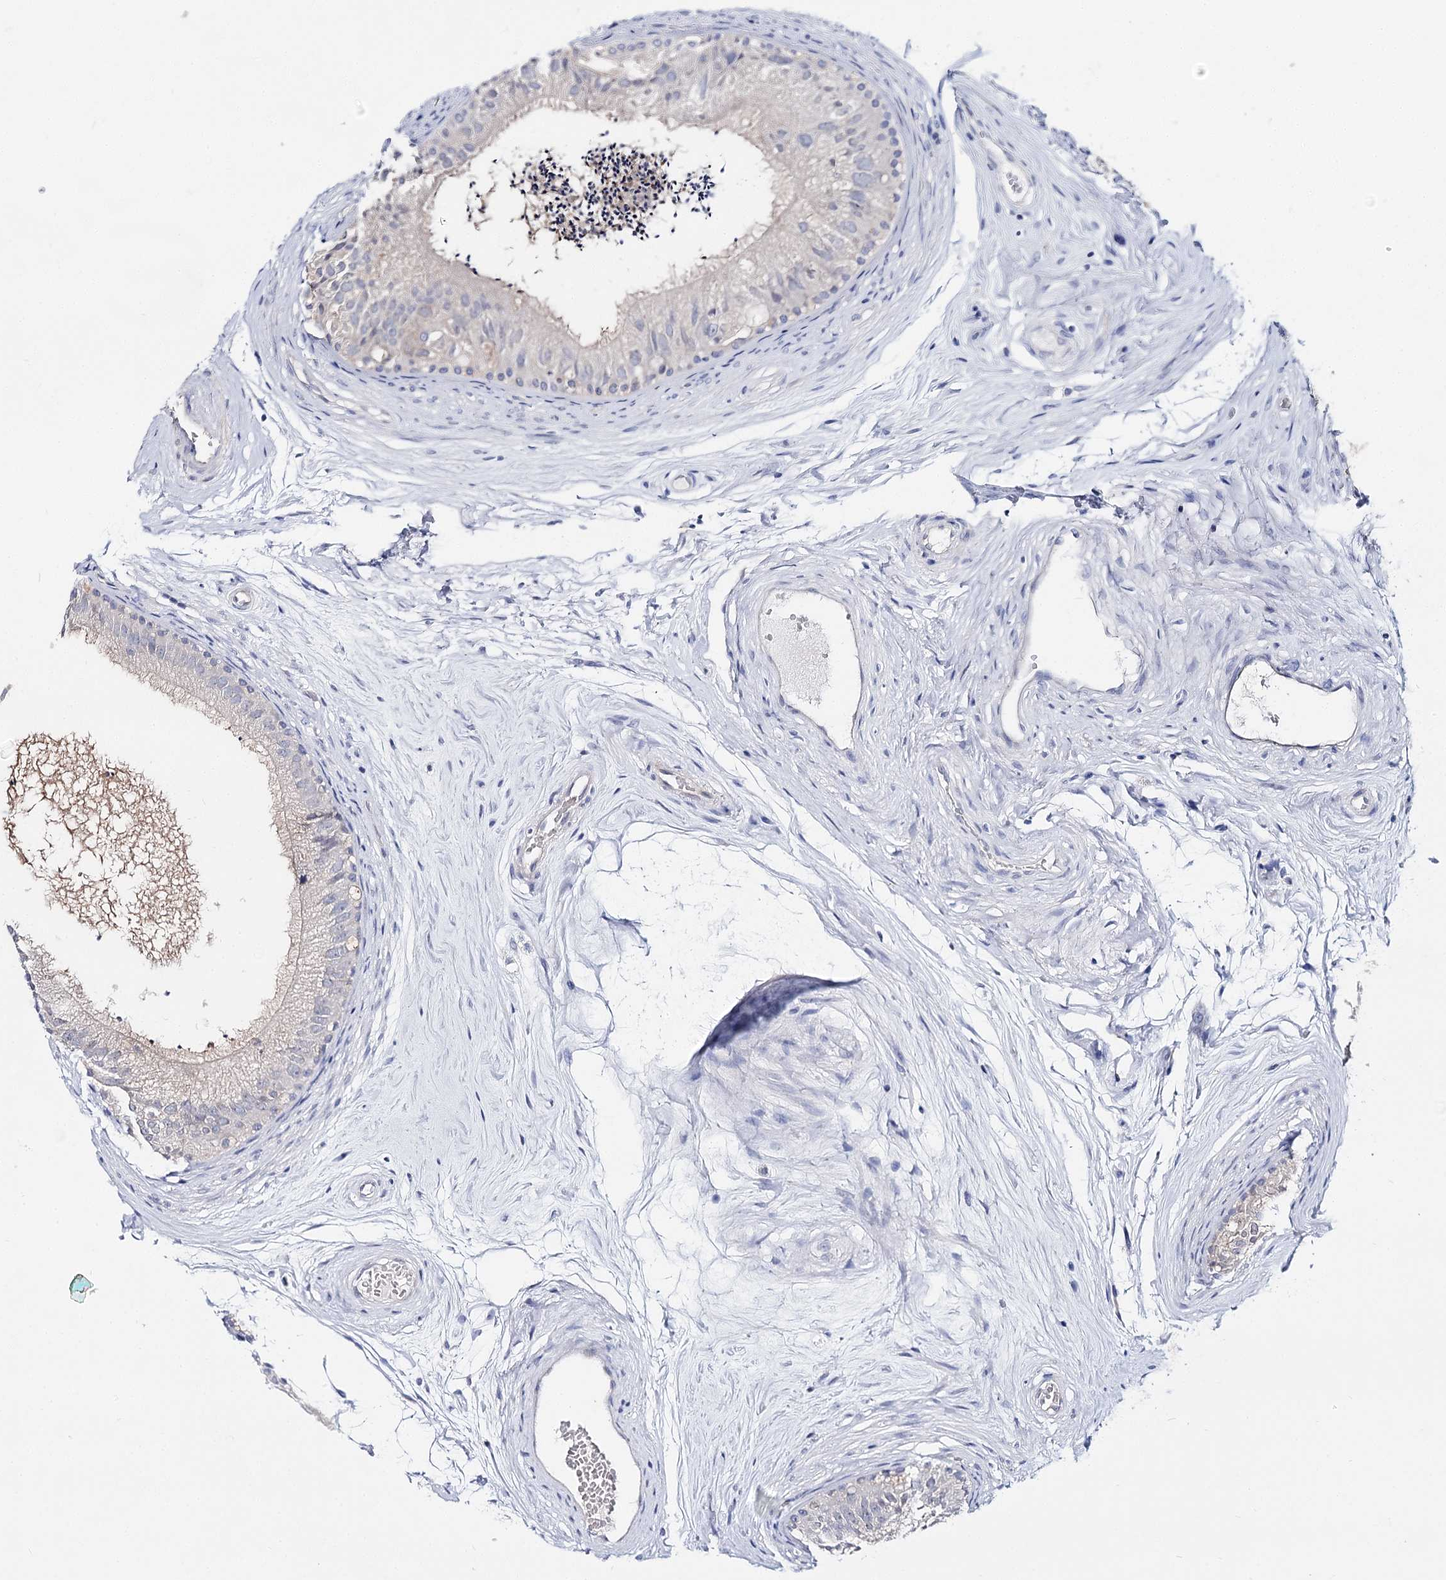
{"staining": {"intensity": "negative", "quantity": "none", "location": "none"}, "tissue": "epididymis", "cell_type": "Glandular cells", "image_type": "normal", "snomed": [{"axis": "morphology", "description": "Normal tissue, NOS"}, {"axis": "topography", "description": "Epididymis"}], "caption": "This is an IHC micrograph of benign epididymis. There is no staining in glandular cells.", "gene": "UGP2", "patient": {"sex": "male", "age": 56}}